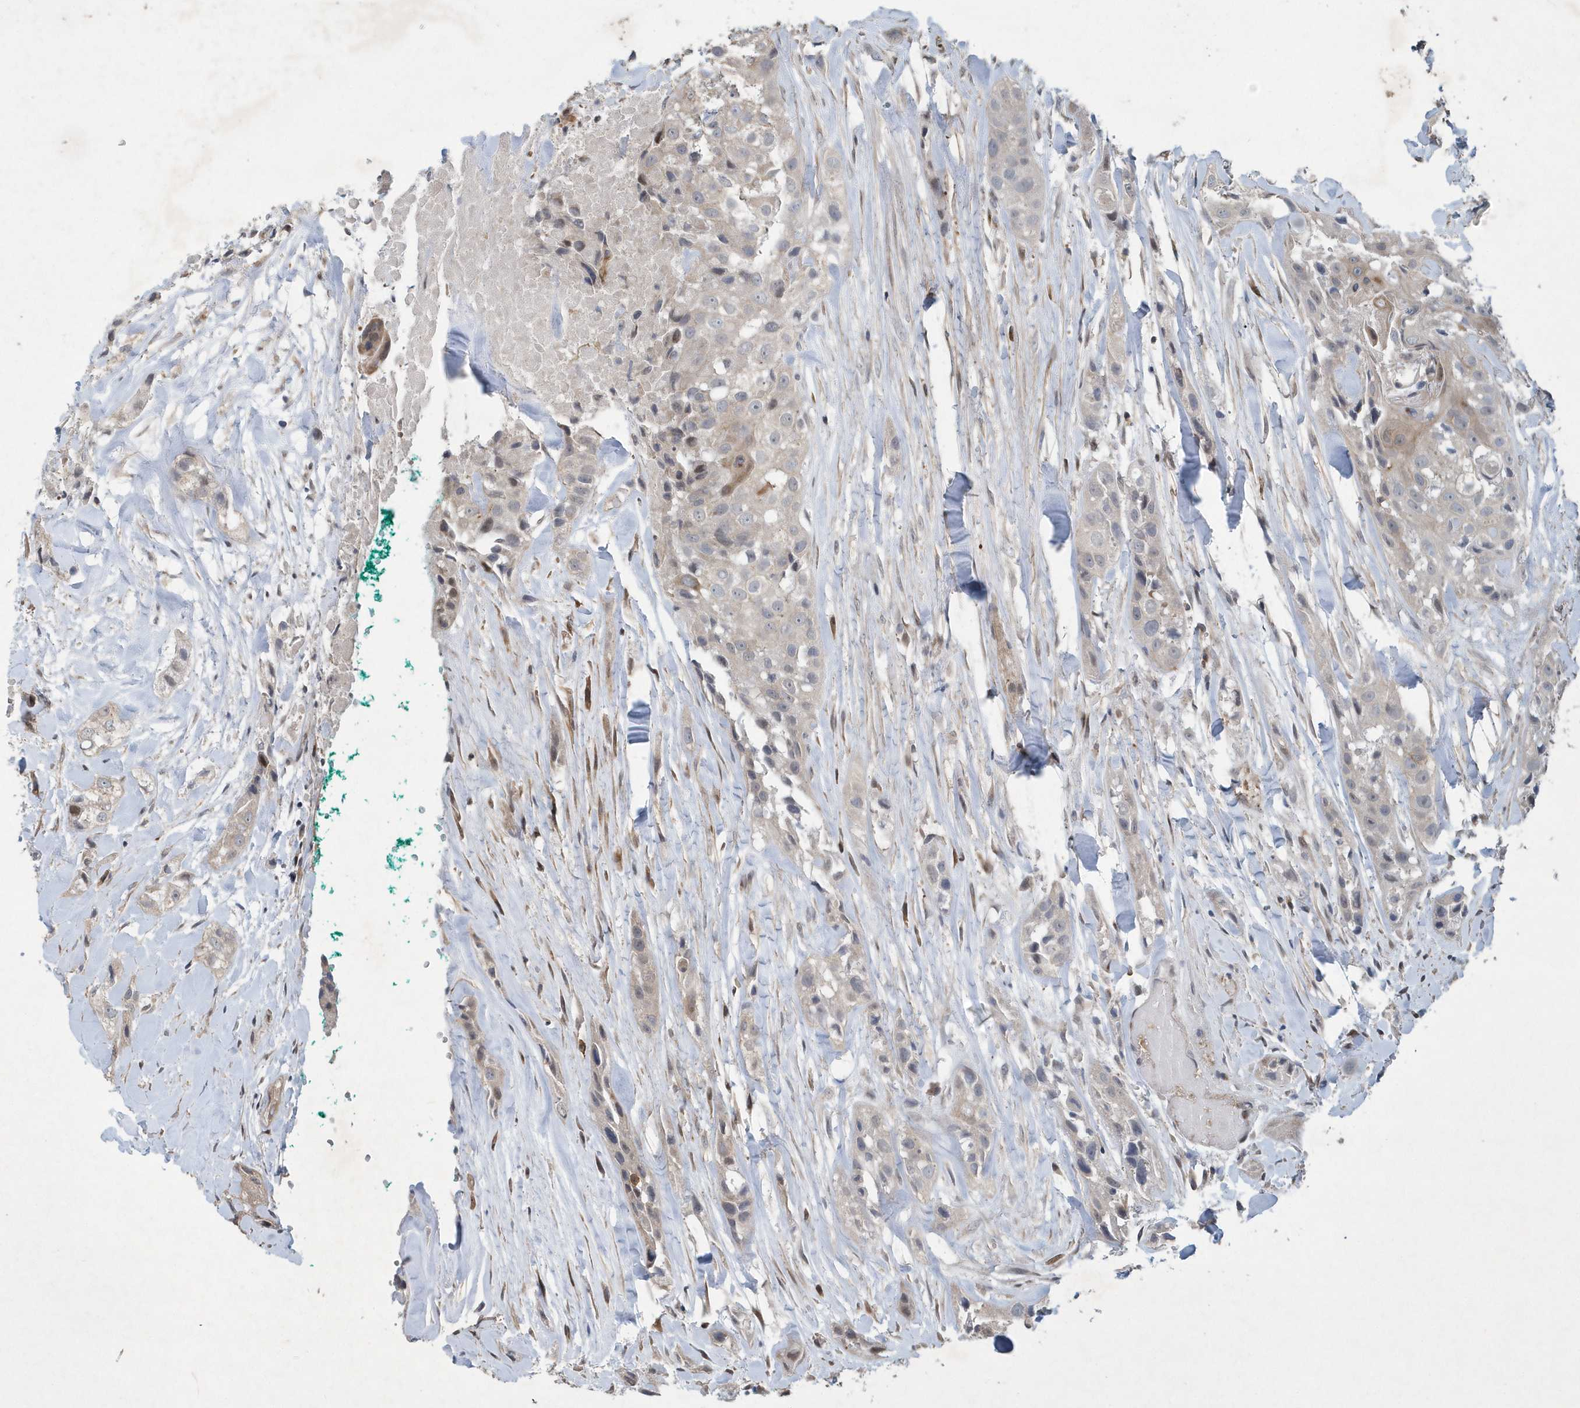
{"staining": {"intensity": "negative", "quantity": "none", "location": "none"}, "tissue": "head and neck cancer", "cell_type": "Tumor cells", "image_type": "cancer", "snomed": [{"axis": "morphology", "description": "Normal tissue, NOS"}, {"axis": "morphology", "description": "Squamous cell carcinoma, NOS"}, {"axis": "topography", "description": "Skeletal muscle"}, {"axis": "topography", "description": "Head-Neck"}], "caption": "Head and neck squamous cell carcinoma was stained to show a protein in brown. There is no significant positivity in tumor cells.", "gene": "N4BP2", "patient": {"sex": "male", "age": 51}}